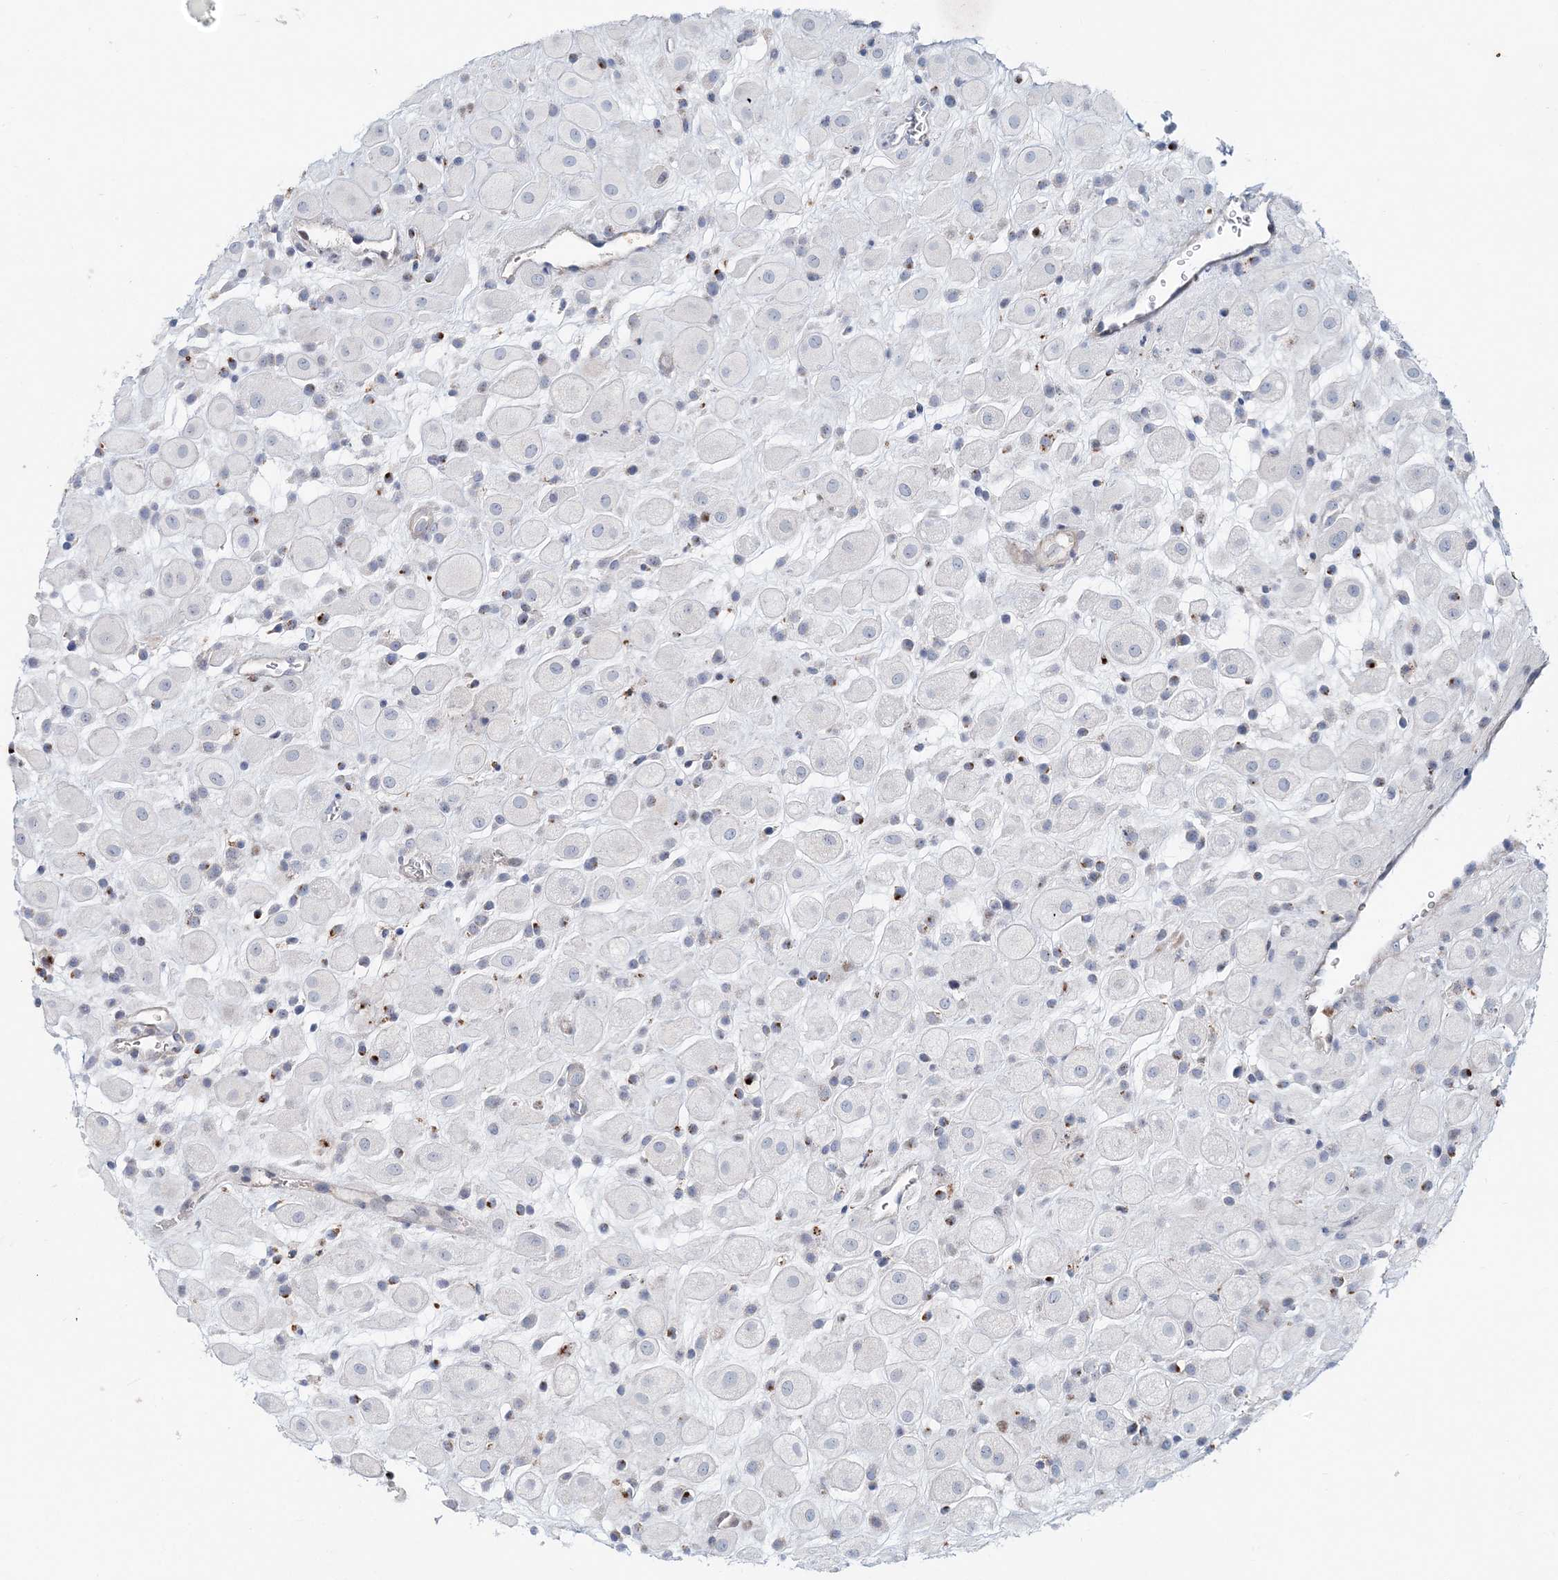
{"staining": {"intensity": "negative", "quantity": "none", "location": "none"}, "tissue": "placenta", "cell_type": "Decidual cells", "image_type": "normal", "snomed": [{"axis": "morphology", "description": "Normal tissue, NOS"}, {"axis": "topography", "description": "Placenta"}], "caption": "Placenta was stained to show a protein in brown. There is no significant expression in decidual cells.", "gene": "DNAH5", "patient": {"sex": "female", "age": 35}}